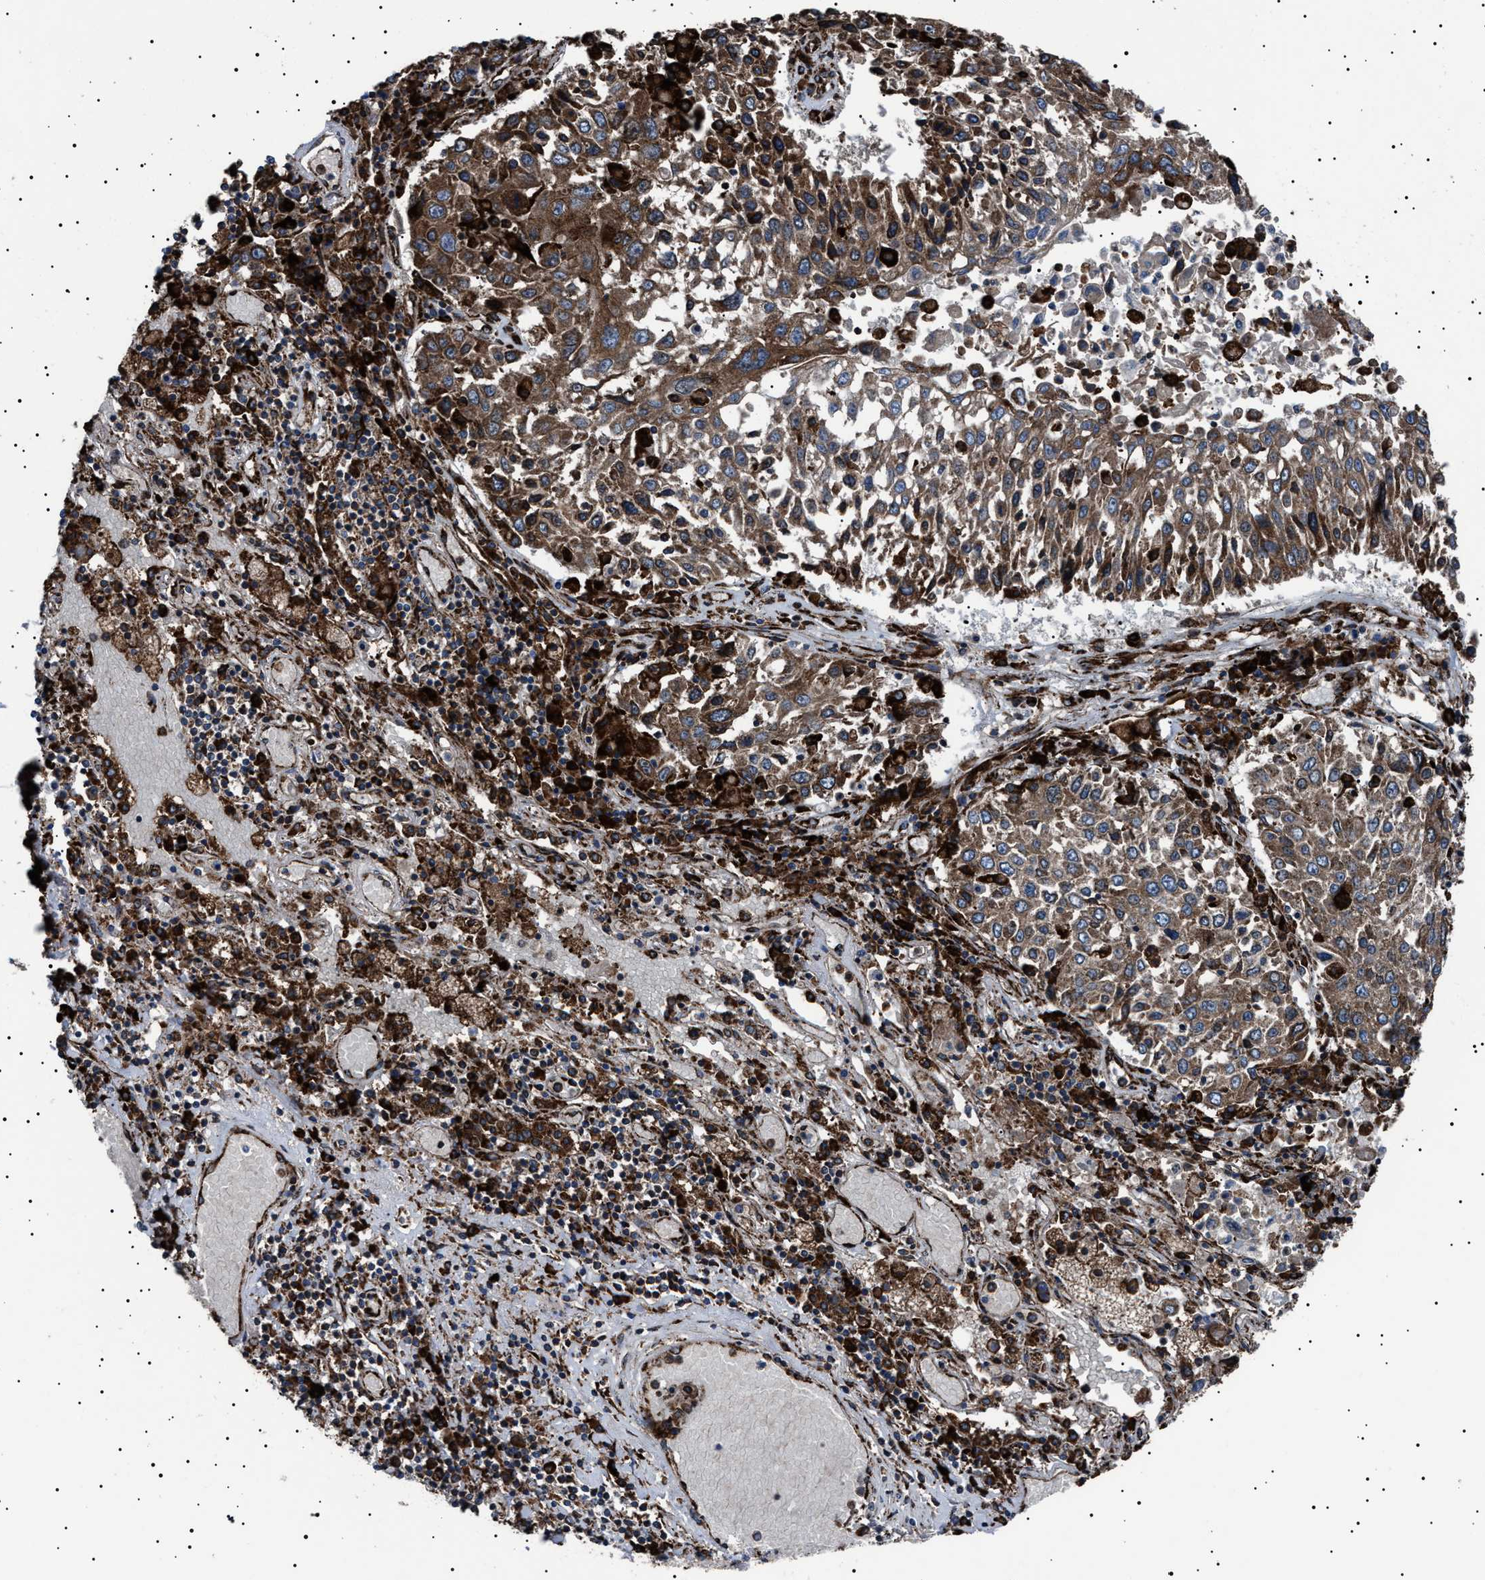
{"staining": {"intensity": "moderate", "quantity": ">75%", "location": "cytoplasmic/membranous"}, "tissue": "lung cancer", "cell_type": "Tumor cells", "image_type": "cancer", "snomed": [{"axis": "morphology", "description": "Squamous cell carcinoma, NOS"}, {"axis": "topography", "description": "Lung"}], "caption": "Lung cancer (squamous cell carcinoma) tissue reveals moderate cytoplasmic/membranous positivity in approximately >75% of tumor cells, visualized by immunohistochemistry.", "gene": "TOP1MT", "patient": {"sex": "male", "age": 65}}